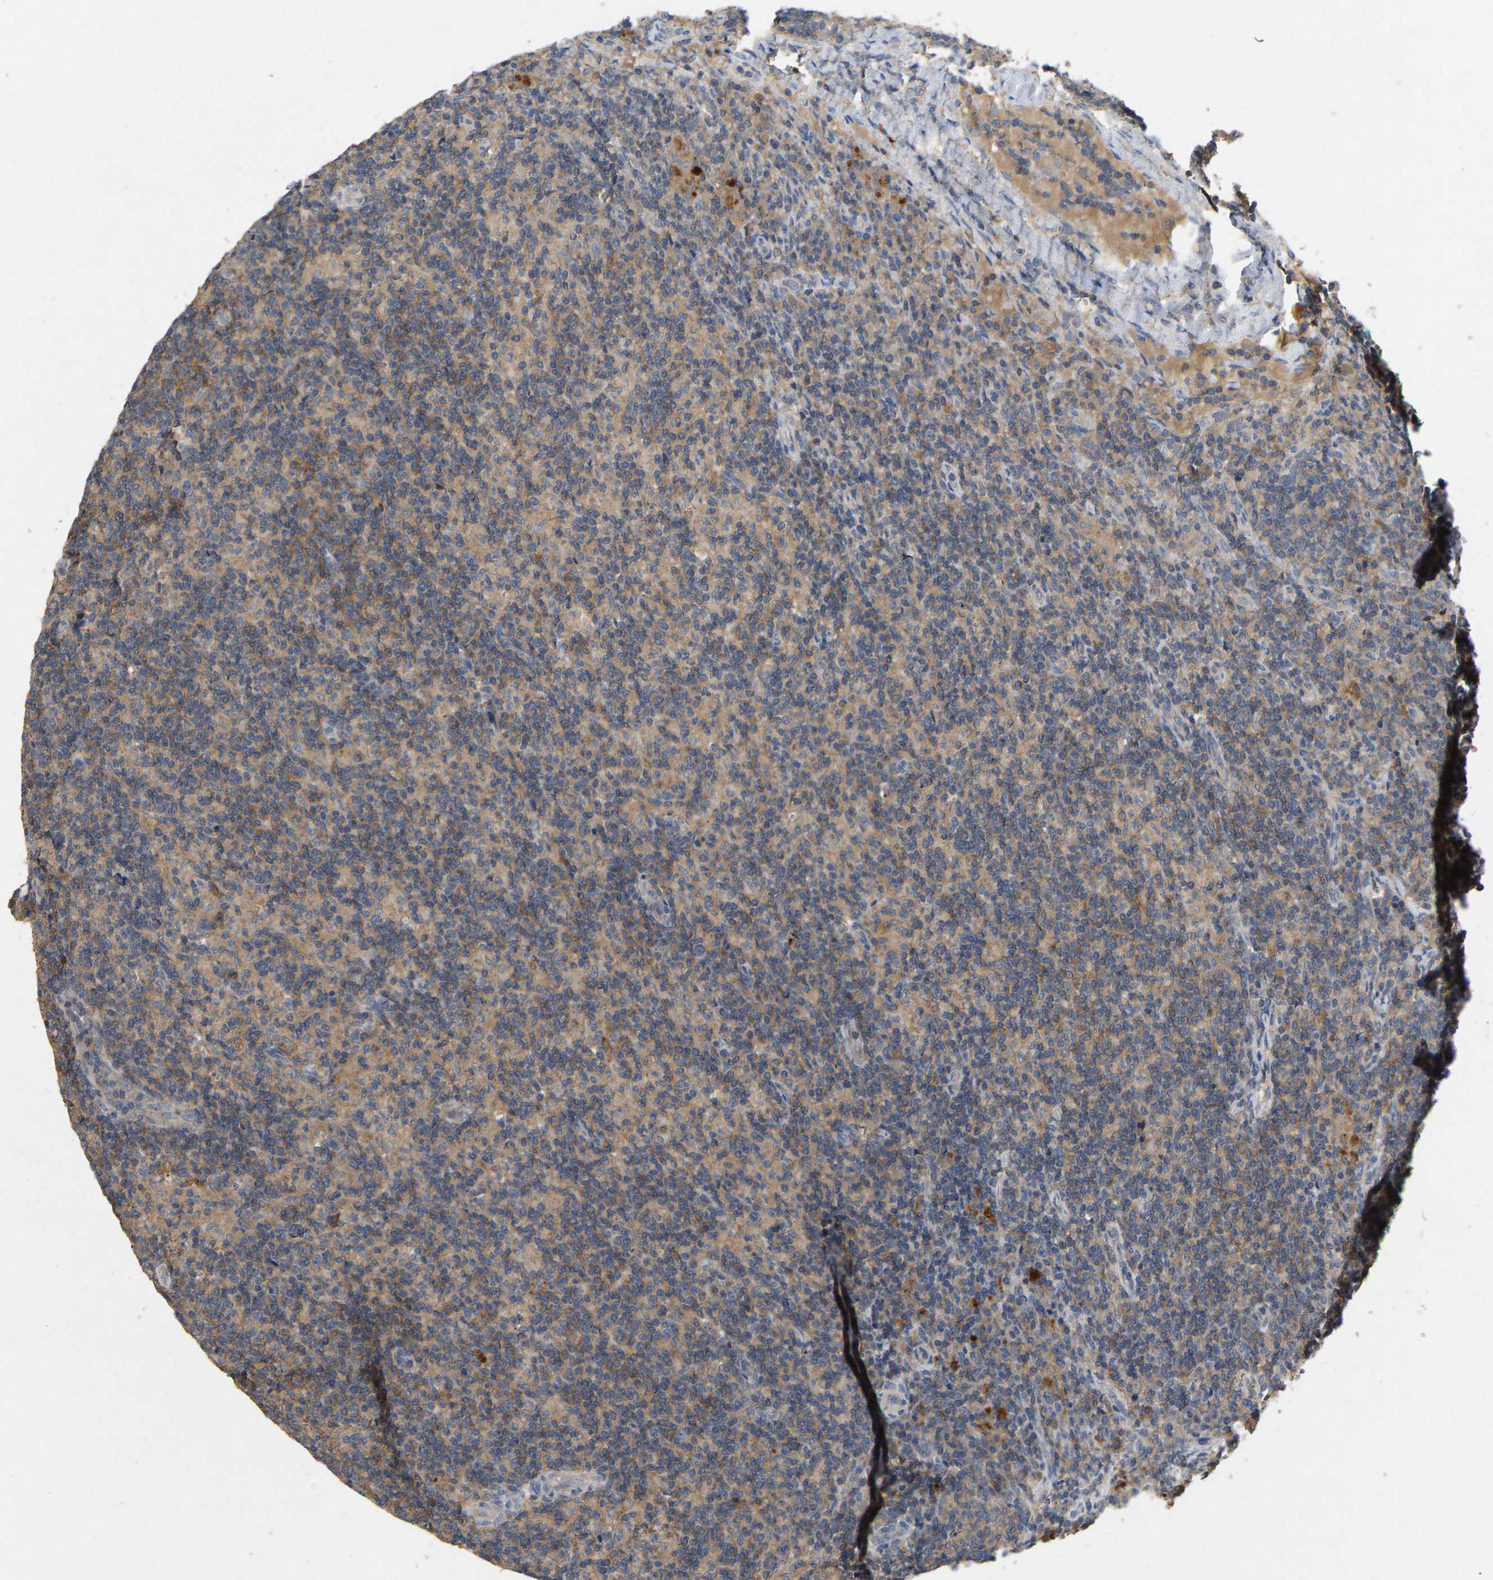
{"staining": {"intensity": "weak", "quantity": "25%-75%", "location": "cytoplasmic/membranous"}, "tissue": "lymph node", "cell_type": "Germinal center cells", "image_type": "normal", "snomed": [{"axis": "morphology", "description": "Normal tissue, NOS"}, {"axis": "morphology", "description": "Inflammation, NOS"}, {"axis": "topography", "description": "Lymph node"}], "caption": "An IHC histopathology image of unremarkable tissue is shown. Protein staining in brown labels weak cytoplasmic/membranous positivity in lymph node within germinal center cells. (DAB (3,3'-diaminobenzidine) IHC, brown staining for protein, blue staining for nuclei).", "gene": "LPAR2", "patient": {"sex": "male", "age": 55}}